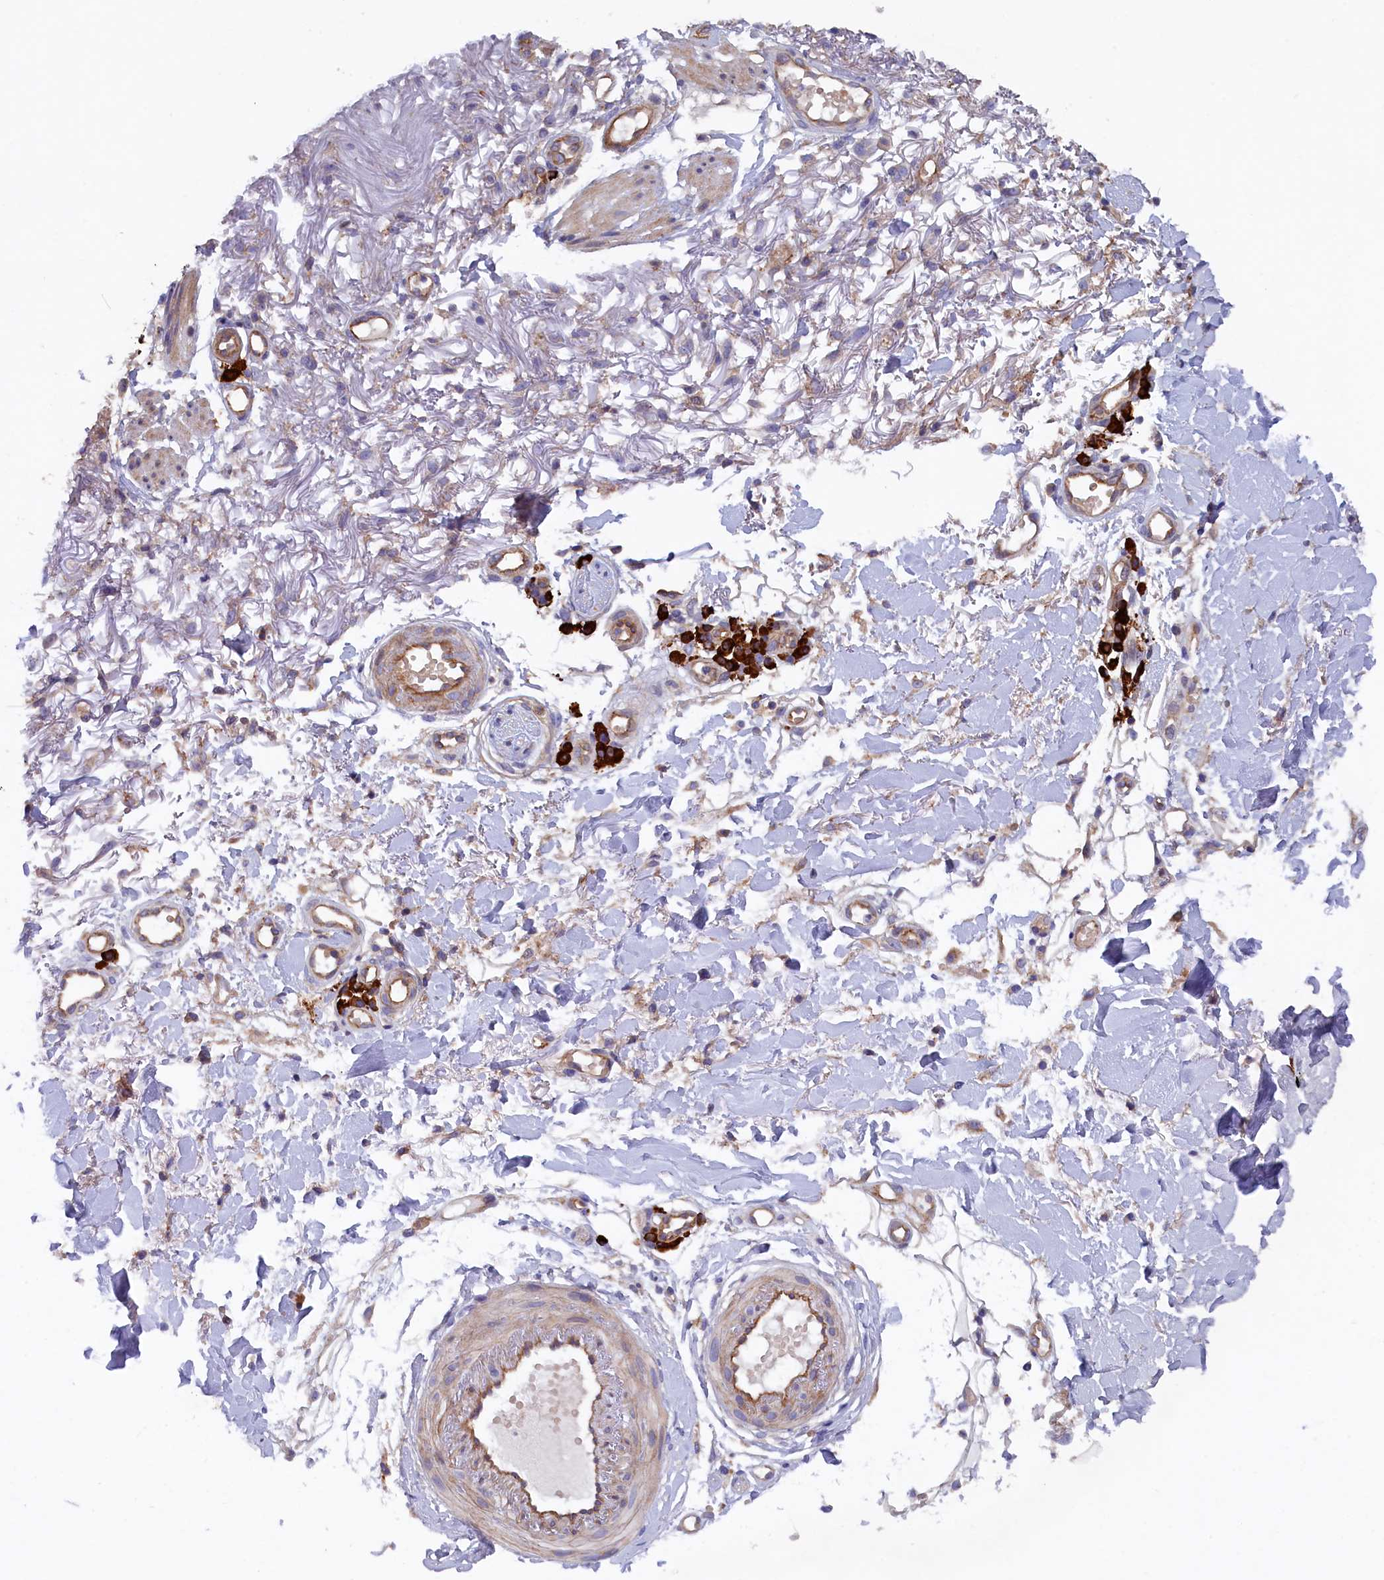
{"staining": {"intensity": "negative", "quantity": "none", "location": "none"}, "tissue": "skin cancer", "cell_type": "Tumor cells", "image_type": "cancer", "snomed": [{"axis": "morphology", "description": "Normal tissue, NOS"}, {"axis": "morphology", "description": "Squamous cell carcinoma, NOS"}, {"axis": "topography", "description": "Skin"}], "caption": "The immunohistochemistry (IHC) histopathology image has no significant staining in tumor cells of skin cancer (squamous cell carcinoma) tissue. Brightfield microscopy of immunohistochemistry (IHC) stained with DAB (3,3'-diaminobenzidine) (brown) and hematoxylin (blue), captured at high magnification.", "gene": "JPT2", "patient": {"sex": "female", "age": 96}}